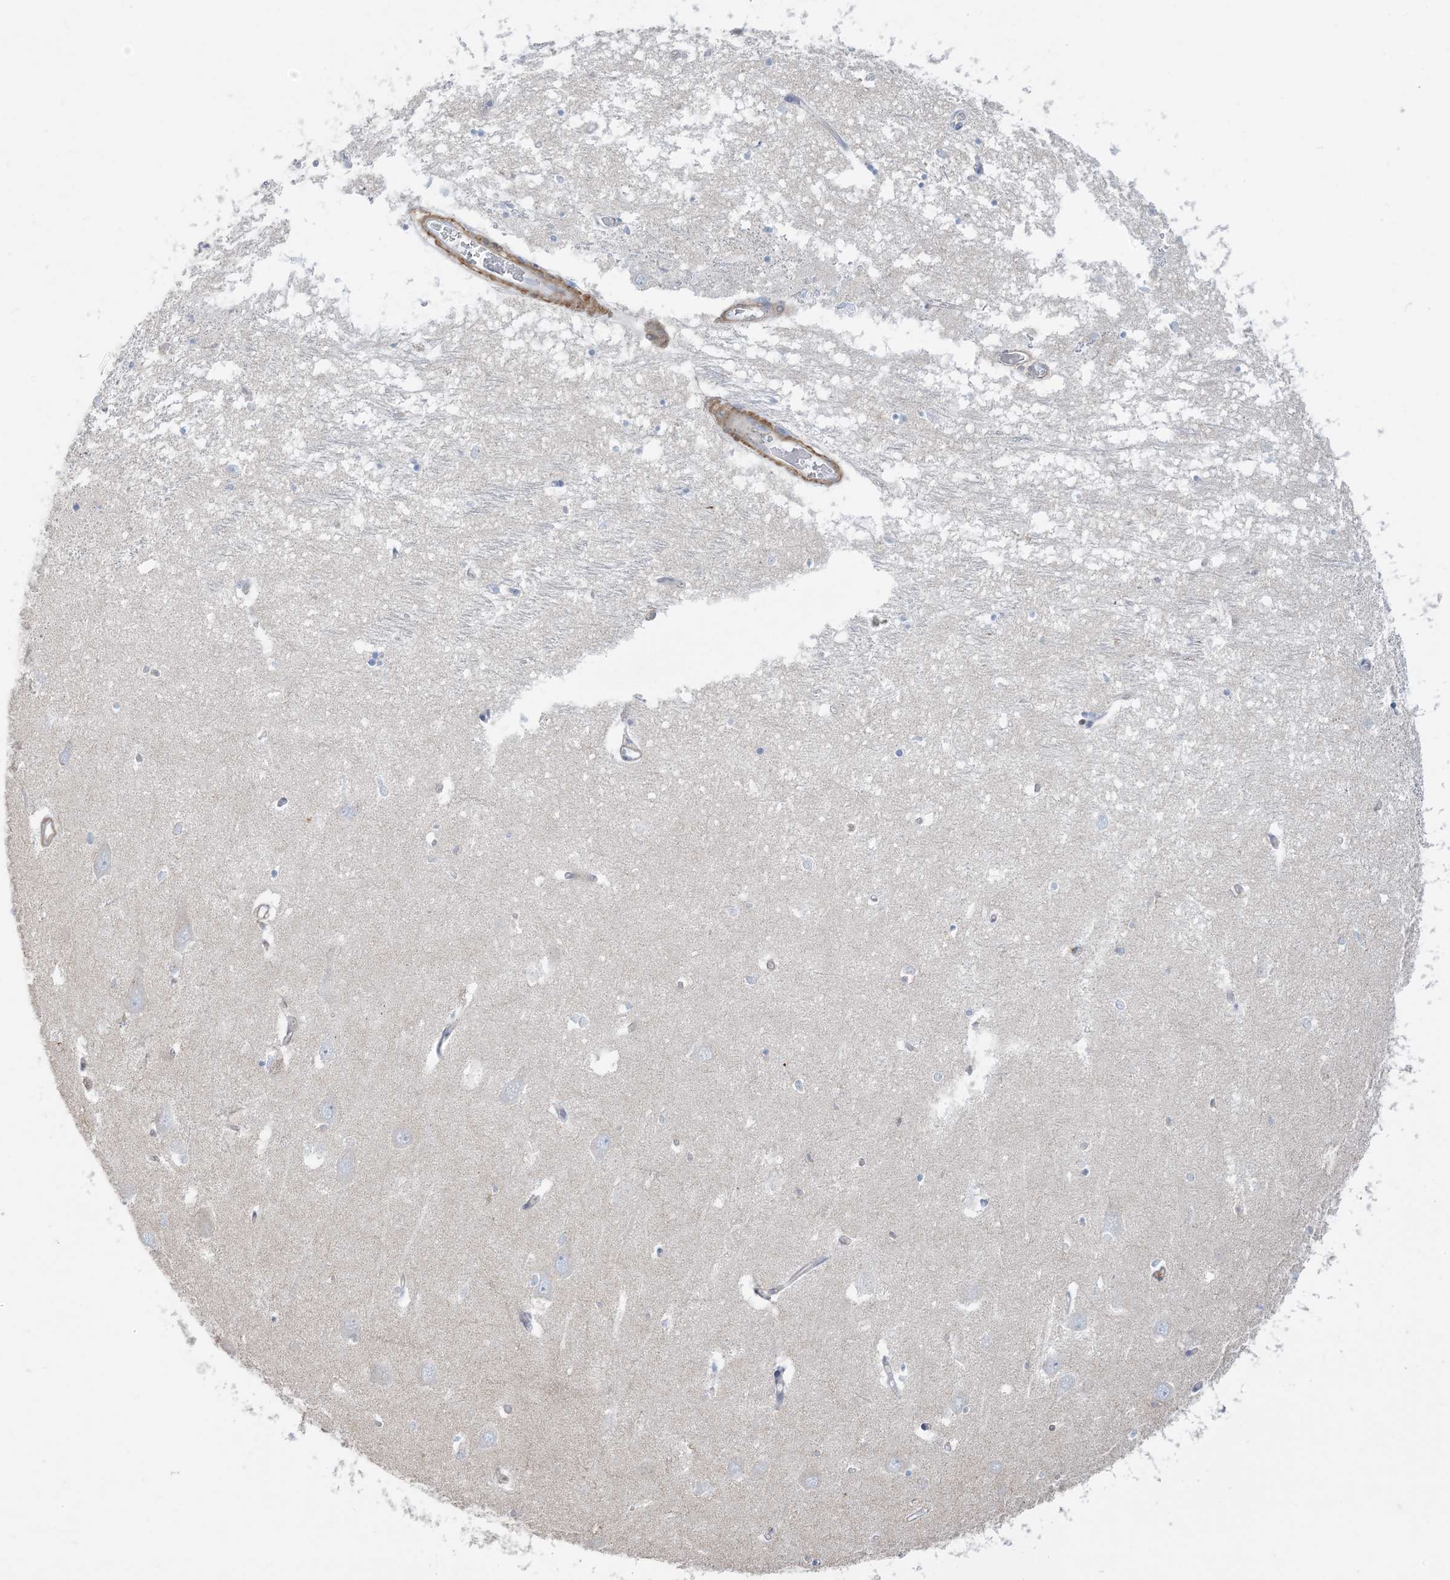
{"staining": {"intensity": "negative", "quantity": "none", "location": "none"}, "tissue": "hippocampus", "cell_type": "Glial cells", "image_type": "normal", "snomed": [{"axis": "morphology", "description": "Normal tissue, NOS"}, {"axis": "topography", "description": "Hippocampus"}], "caption": "Micrograph shows no significant protein staining in glial cells of unremarkable hippocampus. (DAB (3,3'-diaminobenzidine) immunohistochemistry visualized using brightfield microscopy, high magnification).", "gene": "GTF3C2", "patient": {"sex": "male", "age": 70}}